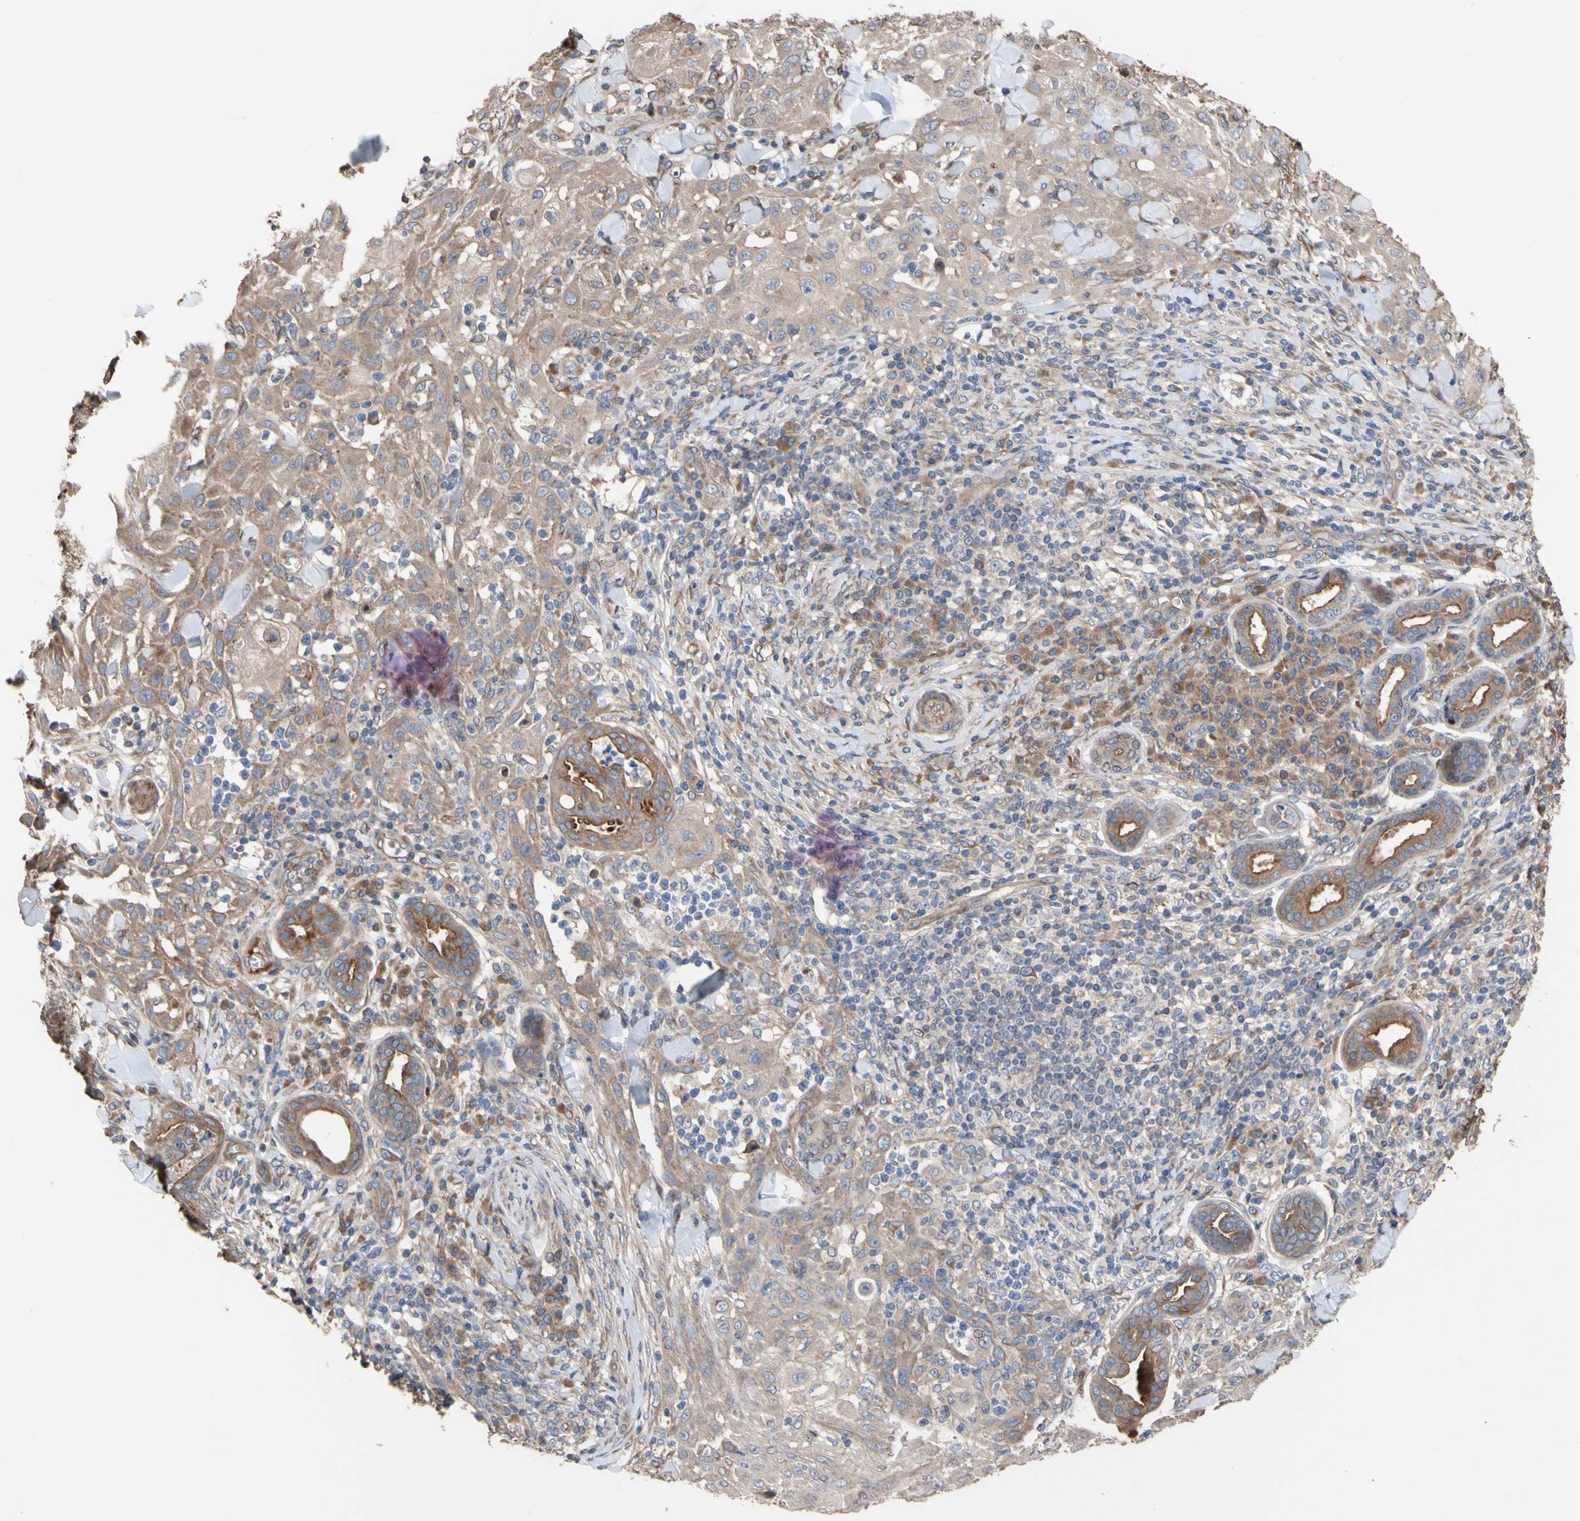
{"staining": {"intensity": "moderate", "quantity": ">75%", "location": "cytoplasmic/membranous"}, "tissue": "skin cancer", "cell_type": "Tumor cells", "image_type": "cancer", "snomed": [{"axis": "morphology", "description": "Squamous cell carcinoma, NOS"}, {"axis": "topography", "description": "Skin"}], "caption": "Skin squamous cell carcinoma was stained to show a protein in brown. There is medium levels of moderate cytoplasmic/membranous positivity in about >75% of tumor cells.", "gene": "NECTIN3", "patient": {"sex": "male", "age": 24}}